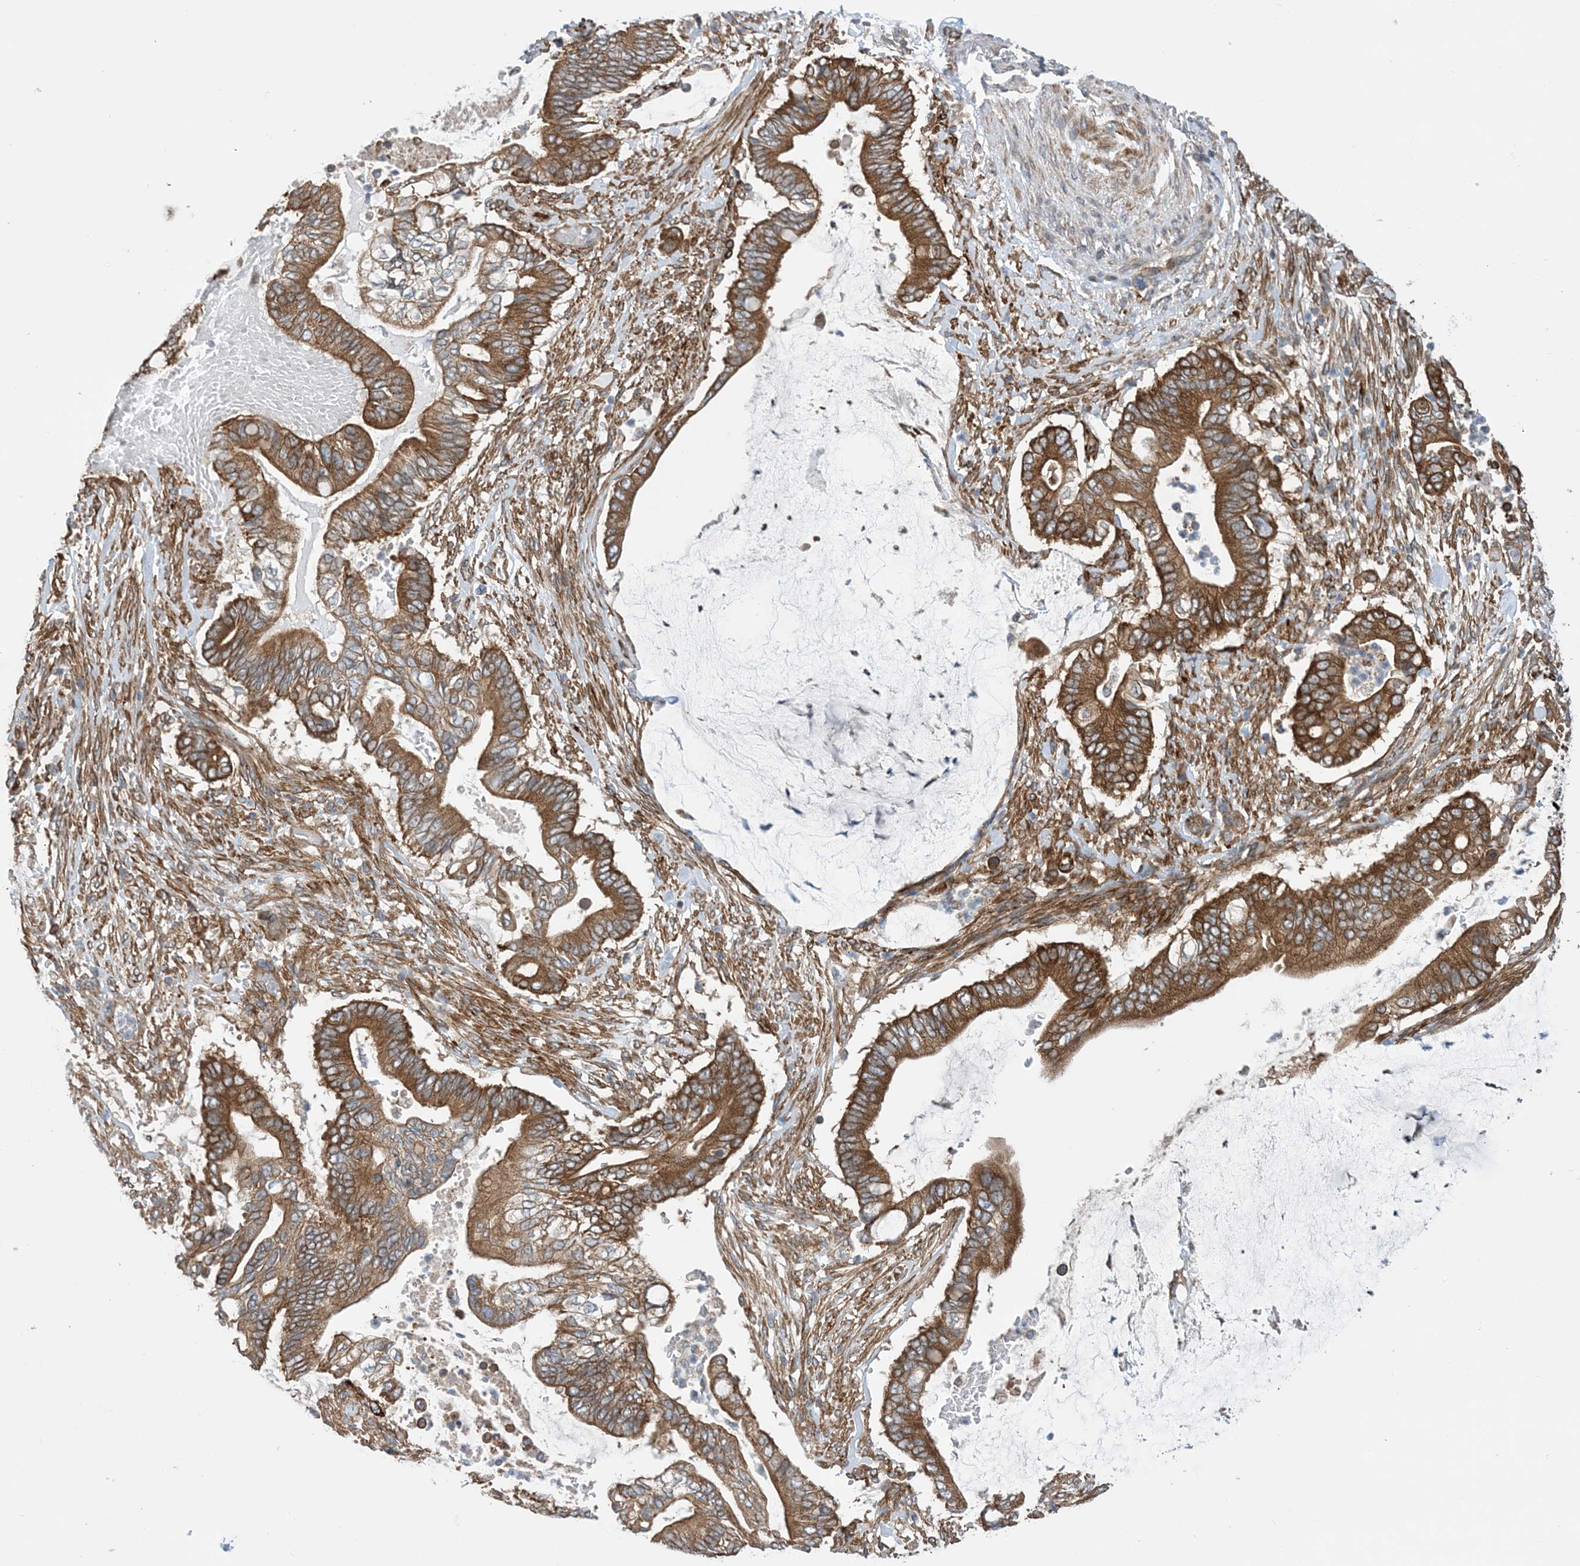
{"staining": {"intensity": "strong", "quantity": ">75%", "location": "cytoplasmic/membranous"}, "tissue": "pancreatic cancer", "cell_type": "Tumor cells", "image_type": "cancer", "snomed": [{"axis": "morphology", "description": "Adenocarcinoma, NOS"}, {"axis": "topography", "description": "Pancreas"}], "caption": "The immunohistochemical stain highlights strong cytoplasmic/membranous staining in tumor cells of pancreatic cancer tissue. Ihc stains the protein of interest in brown and the nuclei are stained blue.", "gene": "EHBP1", "patient": {"sex": "male", "age": 68}}